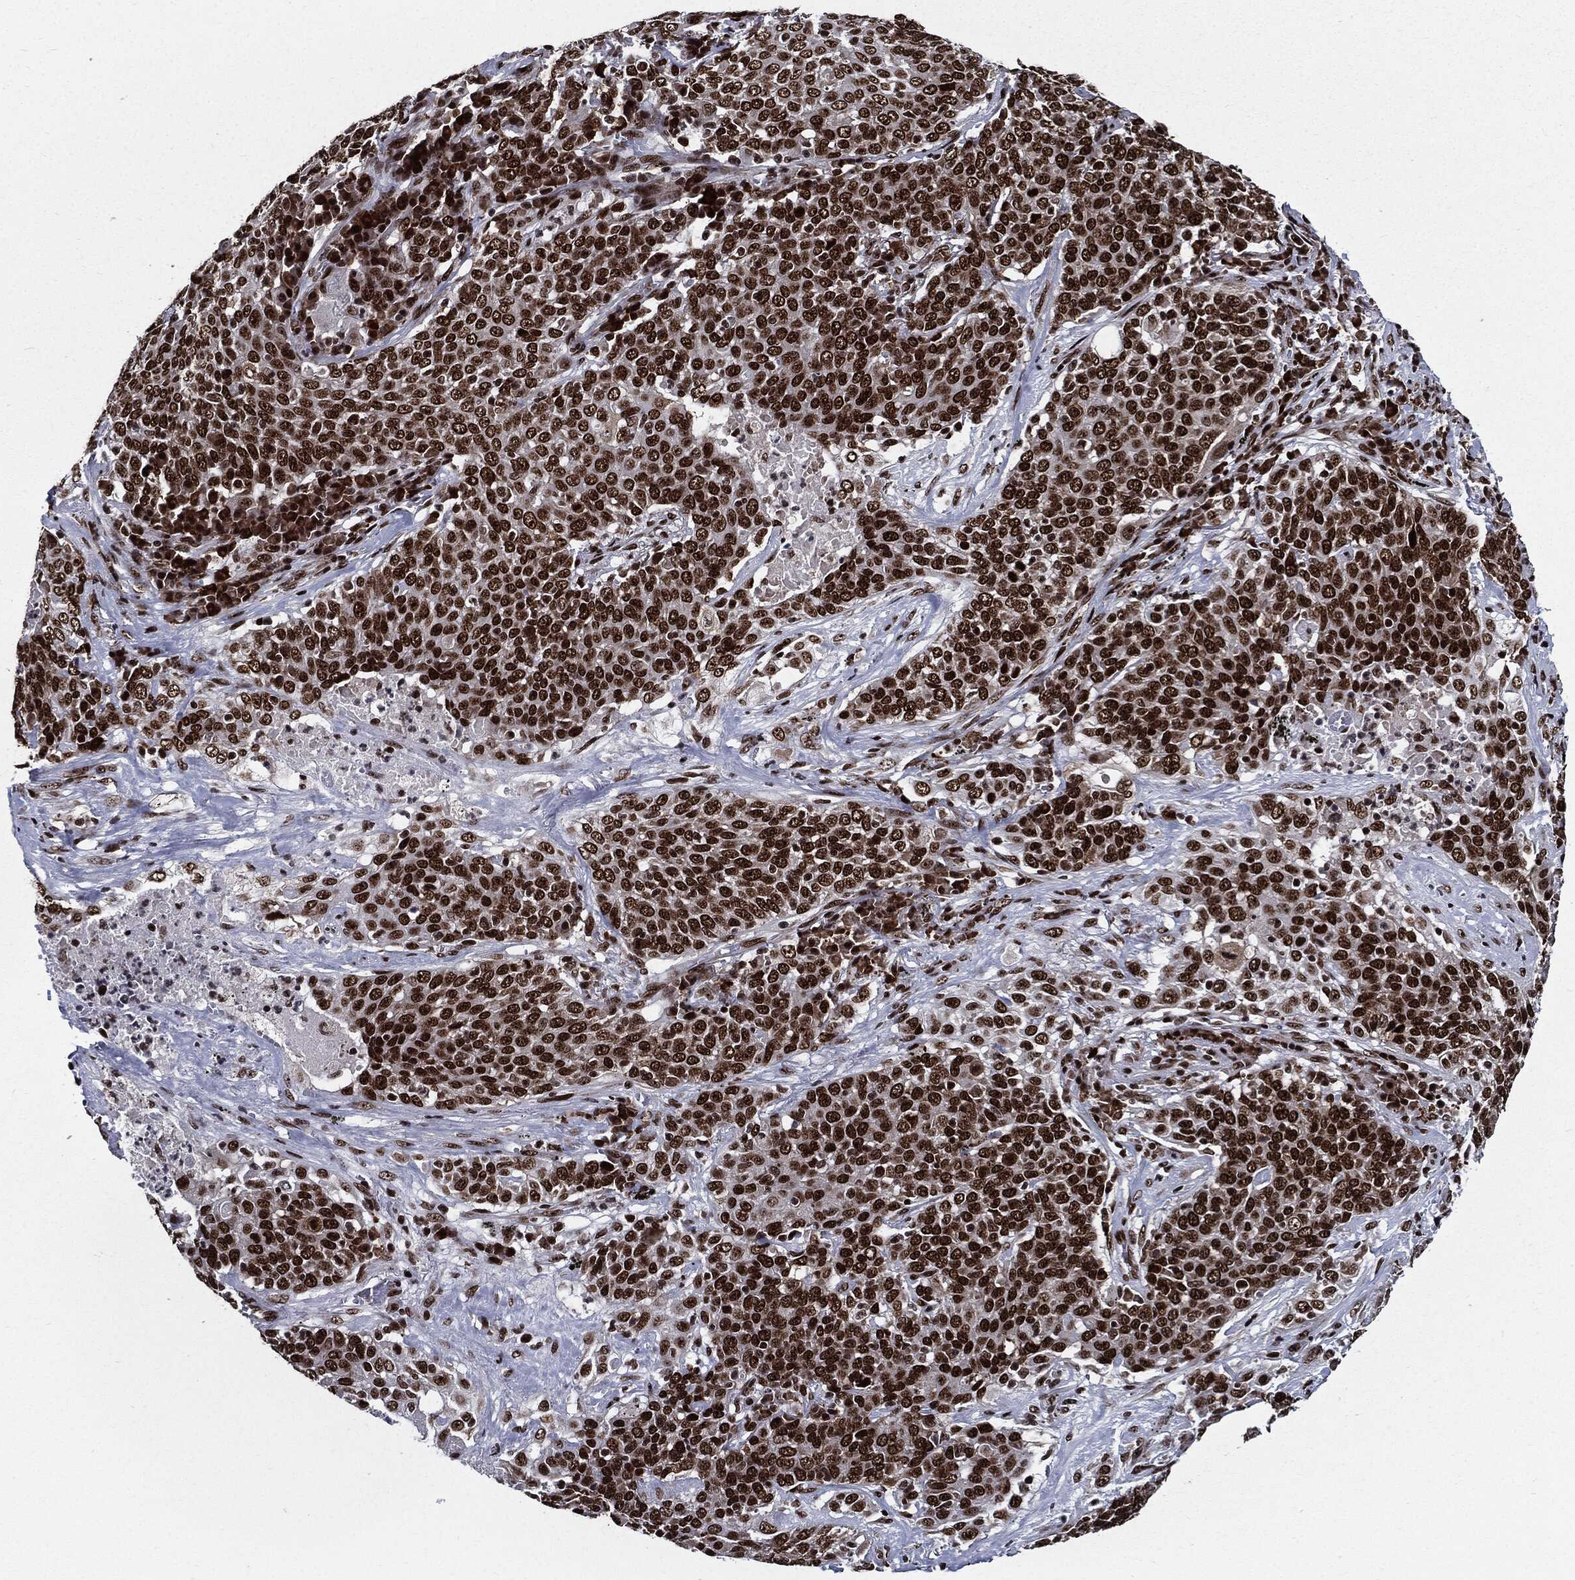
{"staining": {"intensity": "moderate", "quantity": ">75%", "location": "nuclear"}, "tissue": "lung cancer", "cell_type": "Tumor cells", "image_type": "cancer", "snomed": [{"axis": "morphology", "description": "Squamous cell carcinoma, NOS"}, {"axis": "topography", "description": "Lung"}], "caption": "Protein staining exhibits moderate nuclear expression in about >75% of tumor cells in lung cancer.", "gene": "ZFP91", "patient": {"sex": "male", "age": 82}}